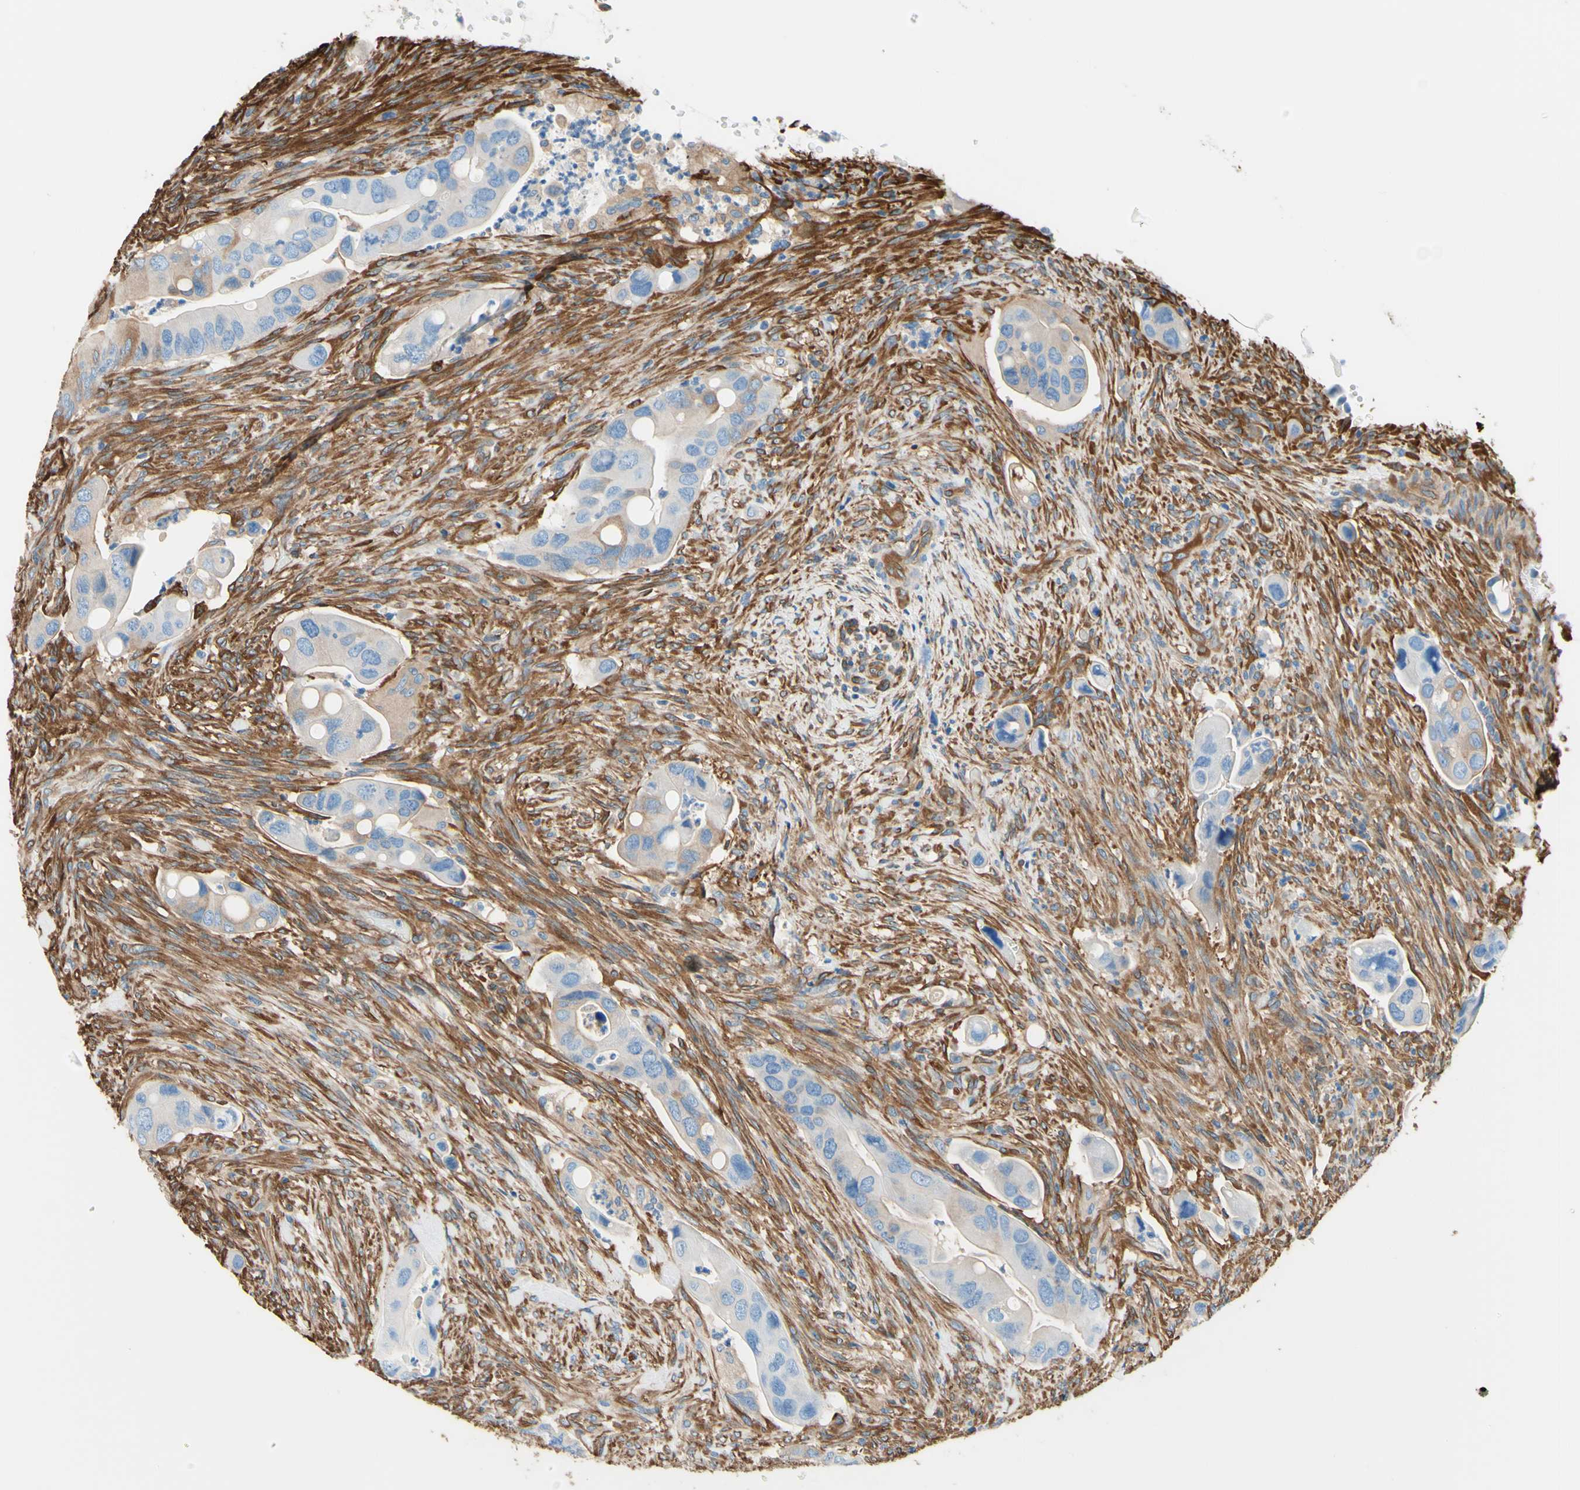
{"staining": {"intensity": "weak", "quantity": "25%-75%", "location": "cytoplasmic/membranous"}, "tissue": "colorectal cancer", "cell_type": "Tumor cells", "image_type": "cancer", "snomed": [{"axis": "morphology", "description": "Adenocarcinoma, NOS"}, {"axis": "topography", "description": "Rectum"}], "caption": "Immunohistochemical staining of adenocarcinoma (colorectal) reveals weak cytoplasmic/membranous protein positivity in approximately 25%-75% of tumor cells. The staining is performed using DAB brown chromogen to label protein expression. The nuclei are counter-stained blue using hematoxylin.", "gene": "DPYSL3", "patient": {"sex": "female", "age": 57}}